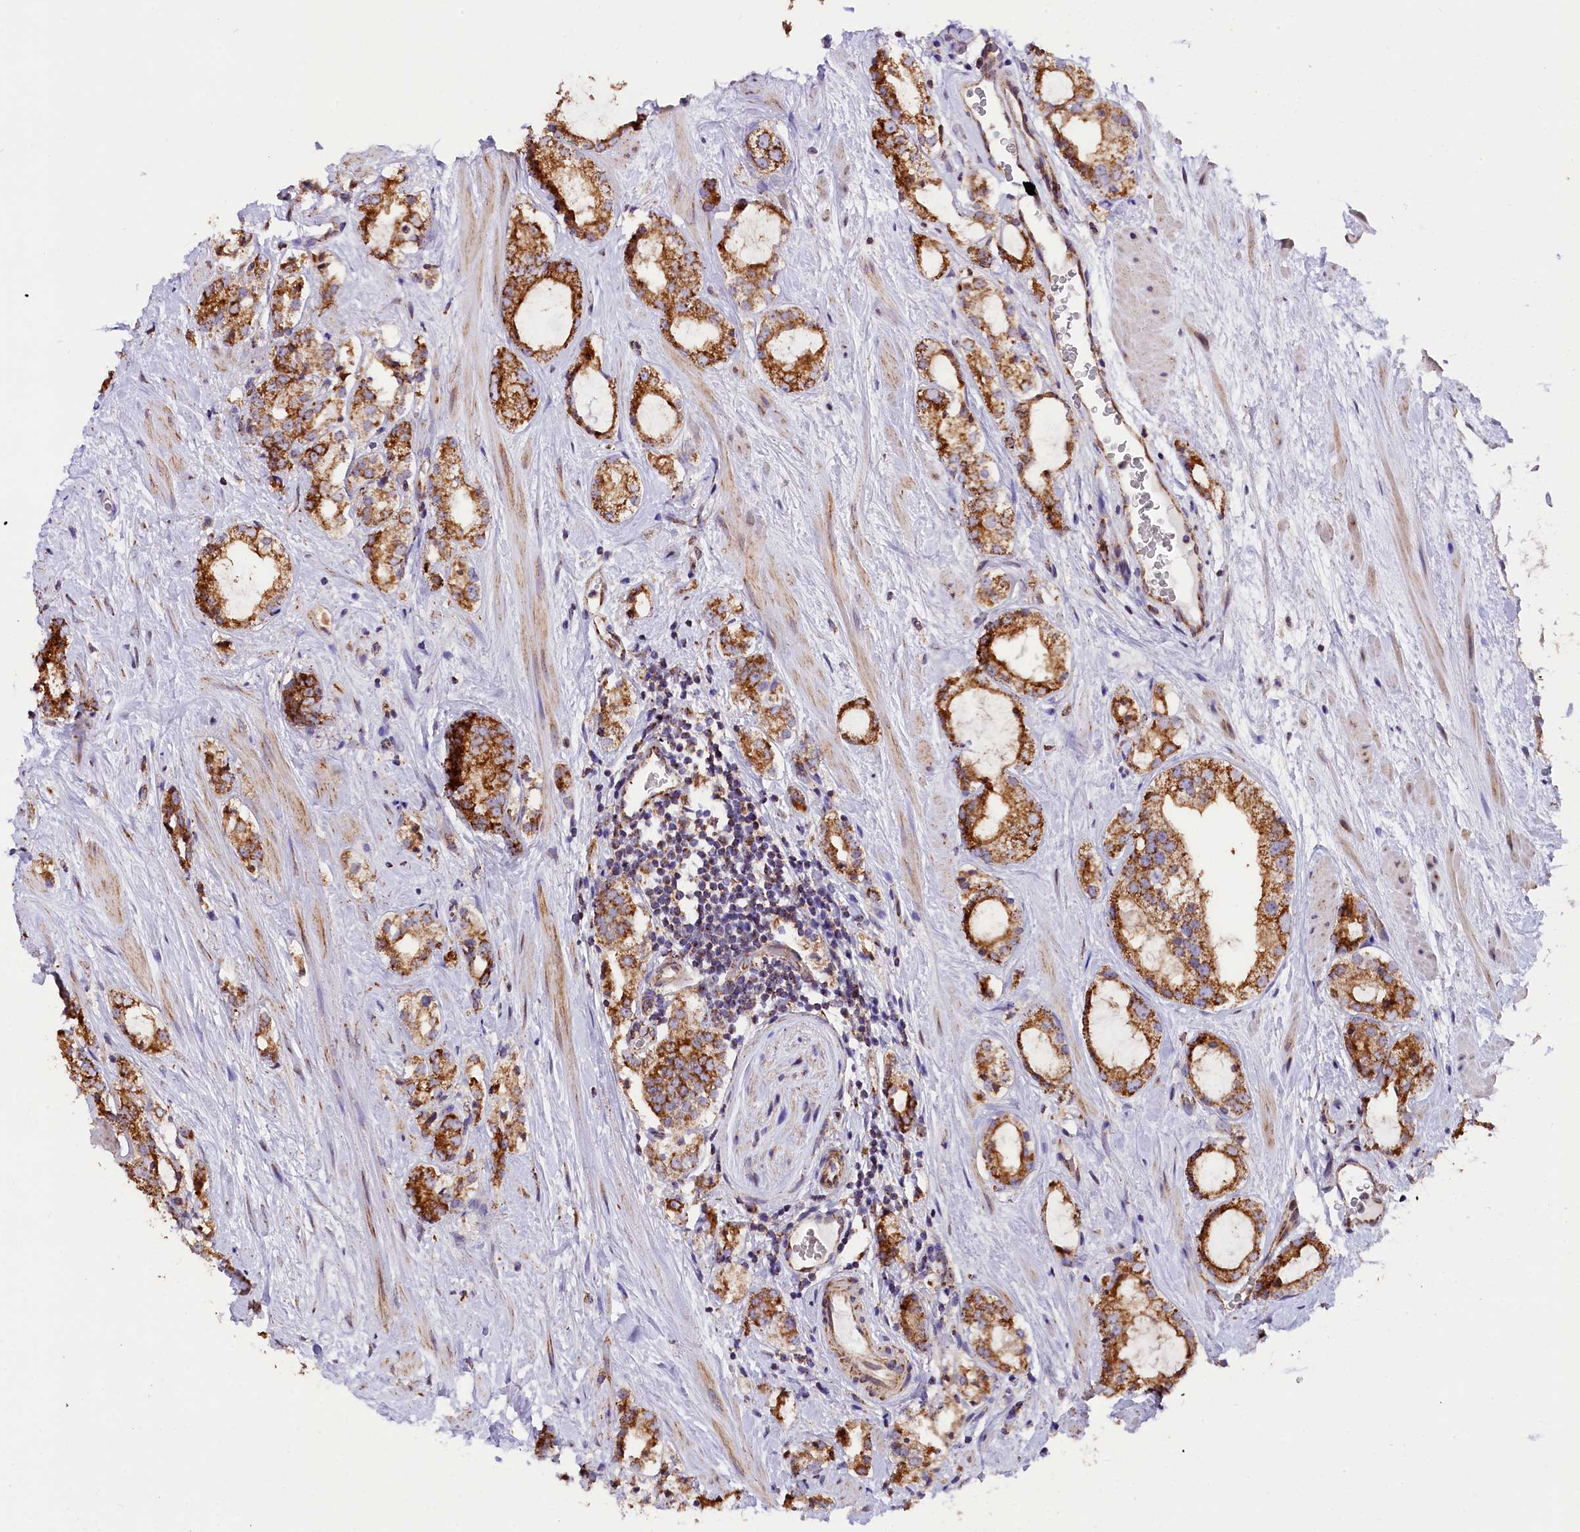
{"staining": {"intensity": "strong", "quantity": ">75%", "location": "cytoplasmic/membranous"}, "tissue": "prostate cancer", "cell_type": "Tumor cells", "image_type": "cancer", "snomed": [{"axis": "morphology", "description": "Adenocarcinoma, High grade"}, {"axis": "topography", "description": "Prostate"}], "caption": "Immunohistochemical staining of prostate adenocarcinoma (high-grade) shows high levels of strong cytoplasmic/membranous protein positivity in about >75% of tumor cells.", "gene": "NDUFA8", "patient": {"sex": "male", "age": 64}}